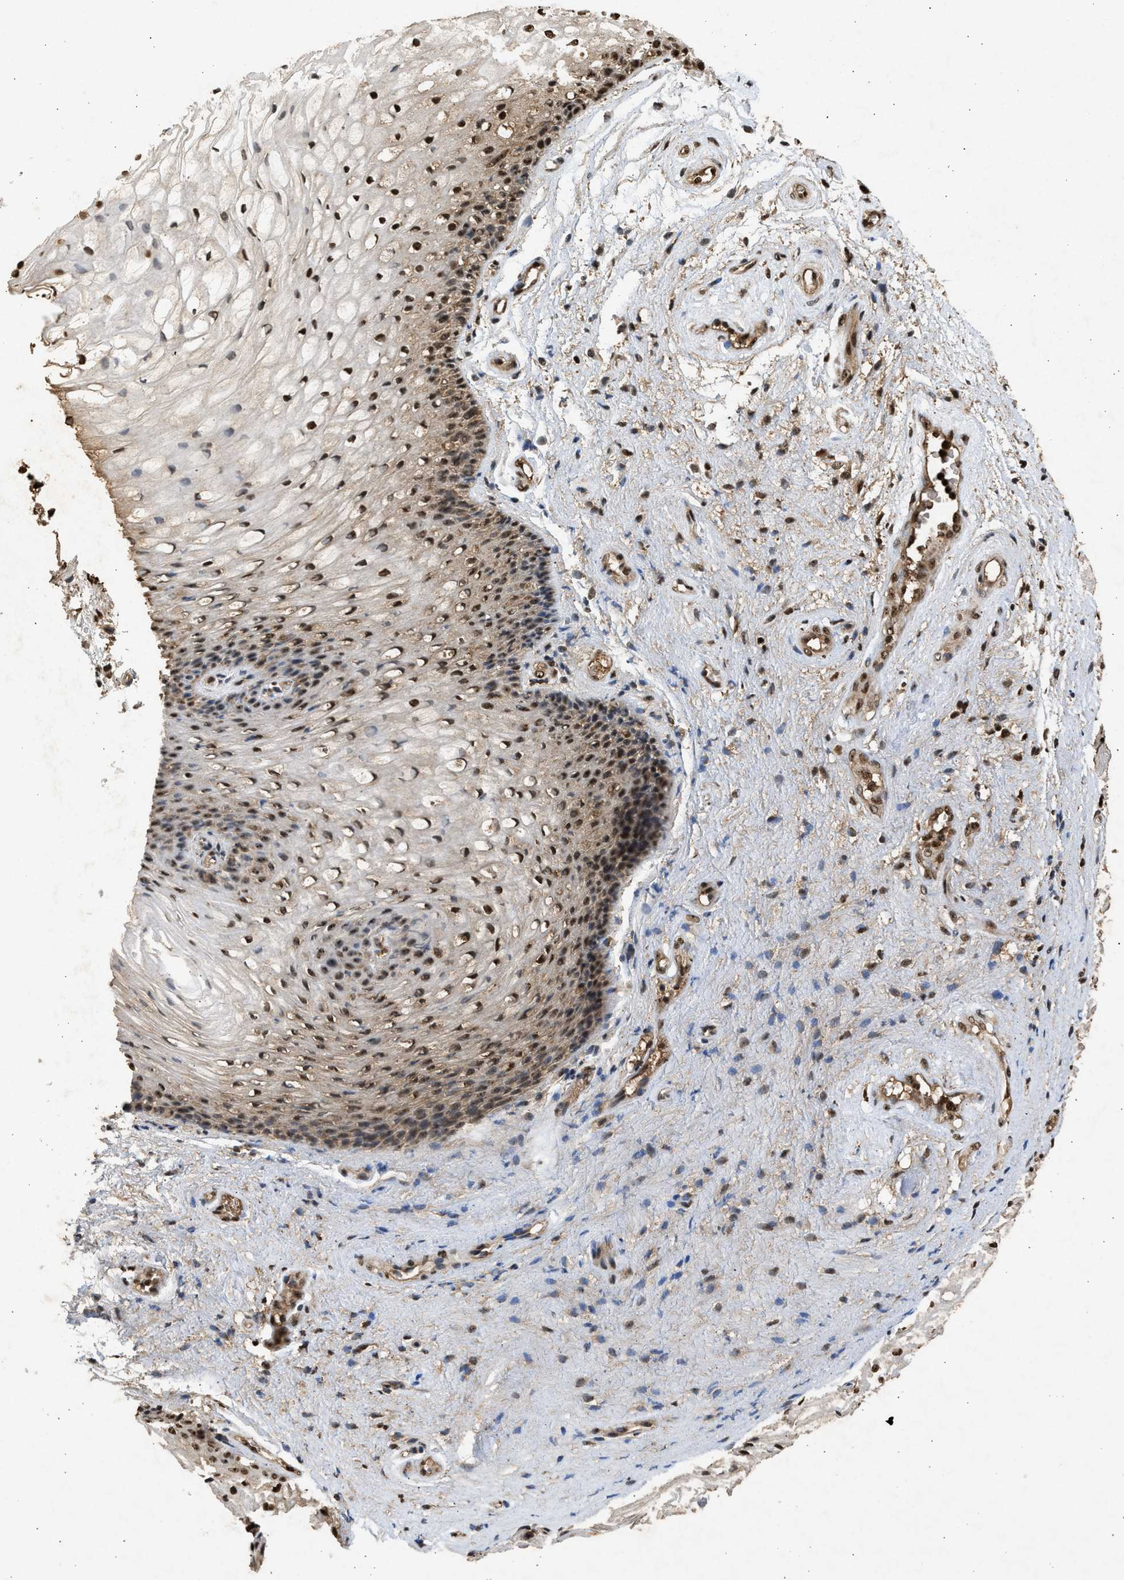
{"staining": {"intensity": "strong", "quantity": ">75%", "location": "cytoplasmic/membranous,nuclear"}, "tissue": "vagina", "cell_type": "Squamous epithelial cells", "image_type": "normal", "snomed": [{"axis": "morphology", "description": "Normal tissue, NOS"}, {"axis": "topography", "description": "Vagina"}], "caption": "Brown immunohistochemical staining in unremarkable human vagina displays strong cytoplasmic/membranous,nuclear expression in about >75% of squamous epithelial cells. The staining was performed using DAB (3,3'-diaminobenzidine), with brown indicating positive protein expression. Nuclei are stained blue with hematoxylin.", "gene": "TFDP2", "patient": {"sex": "female", "age": 34}}